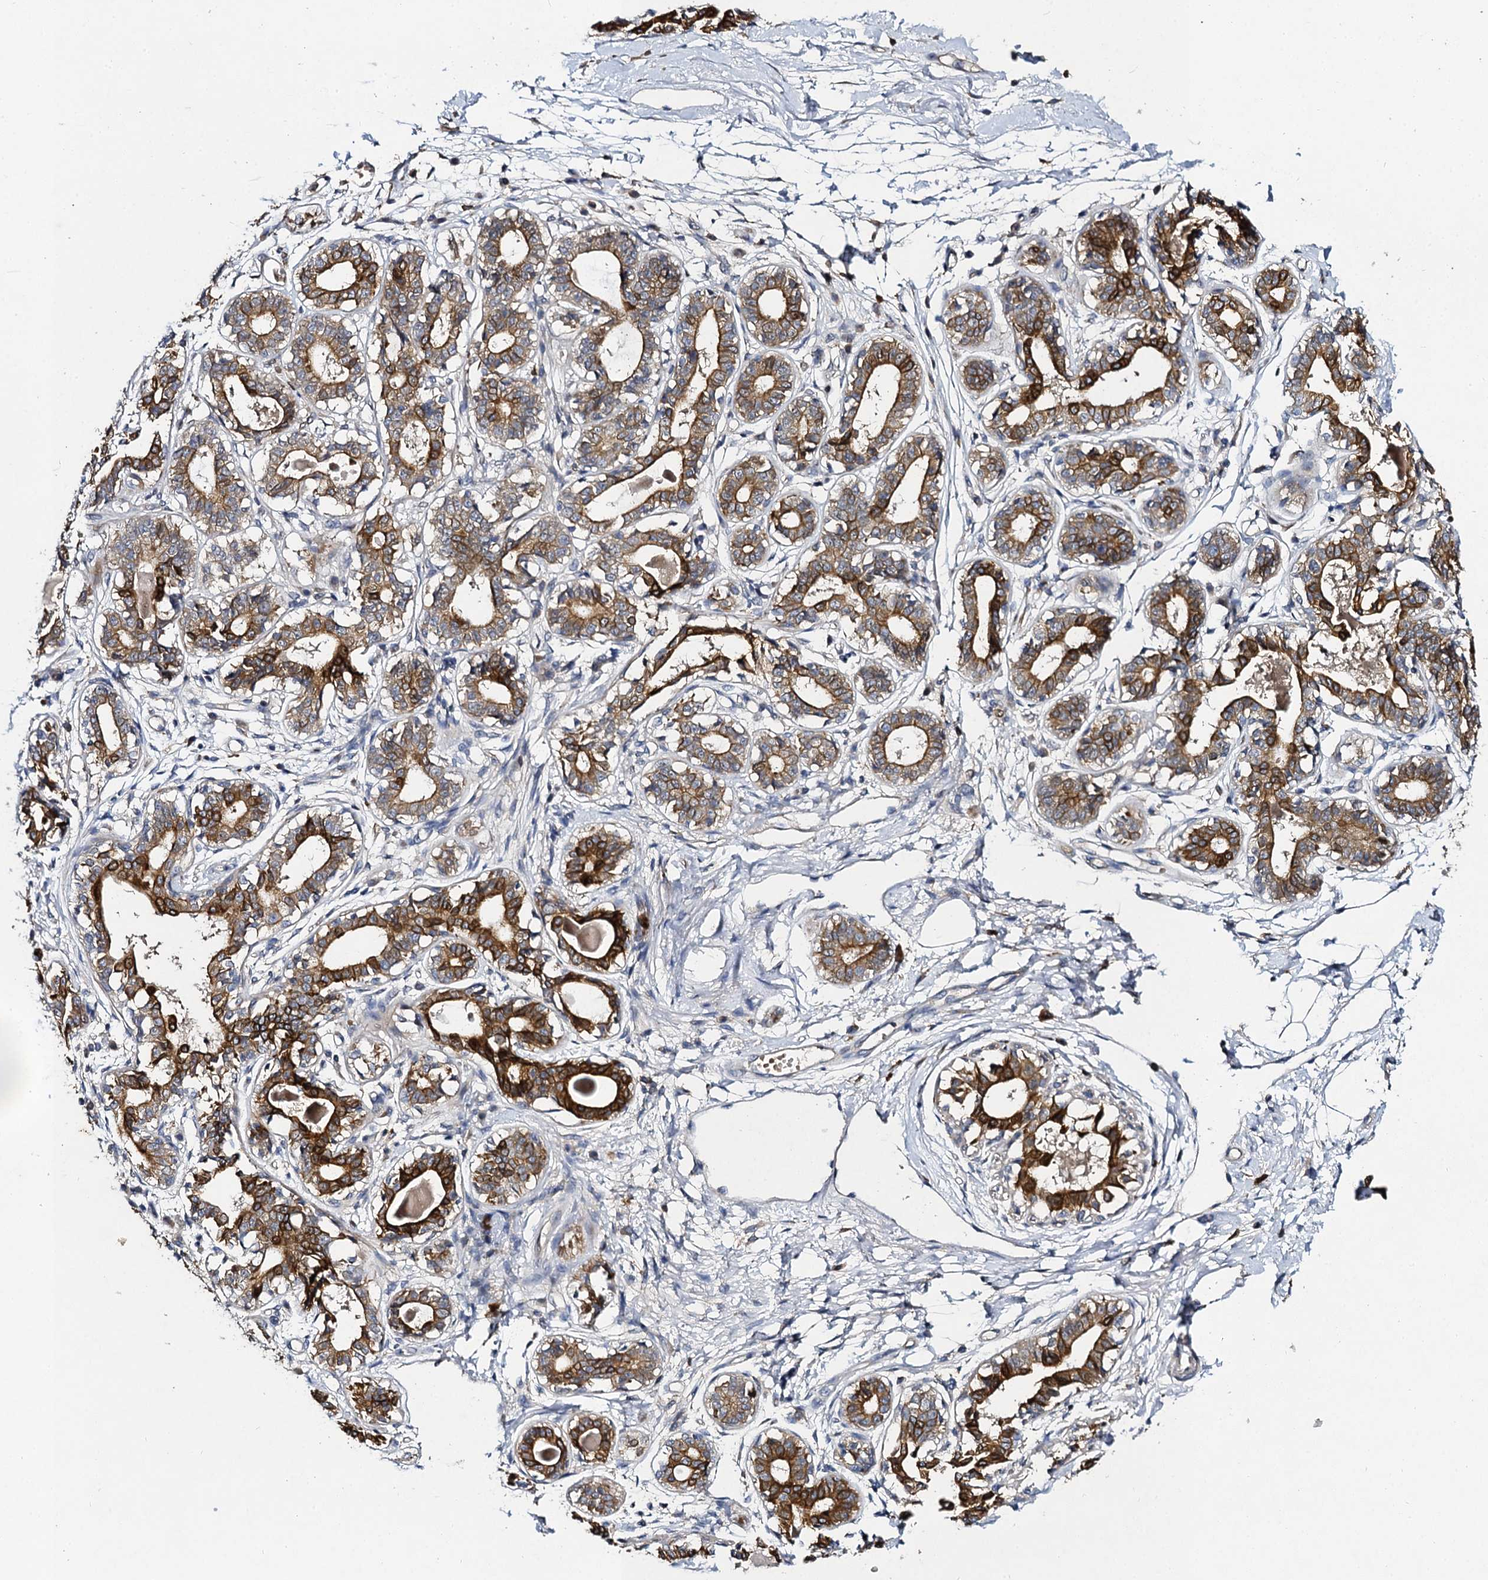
{"staining": {"intensity": "negative", "quantity": "none", "location": "none"}, "tissue": "breast", "cell_type": "Adipocytes", "image_type": "normal", "snomed": [{"axis": "morphology", "description": "Normal tissue, NOS"}, {"axis": "topography", "description": "Breast"}], "caption": "DAB immunohistochemical staining of benign breast reveals no significant positivity in adipocytes.", "gene": "SLC11A2", "patient": {"sex": "female", "age": 45}}